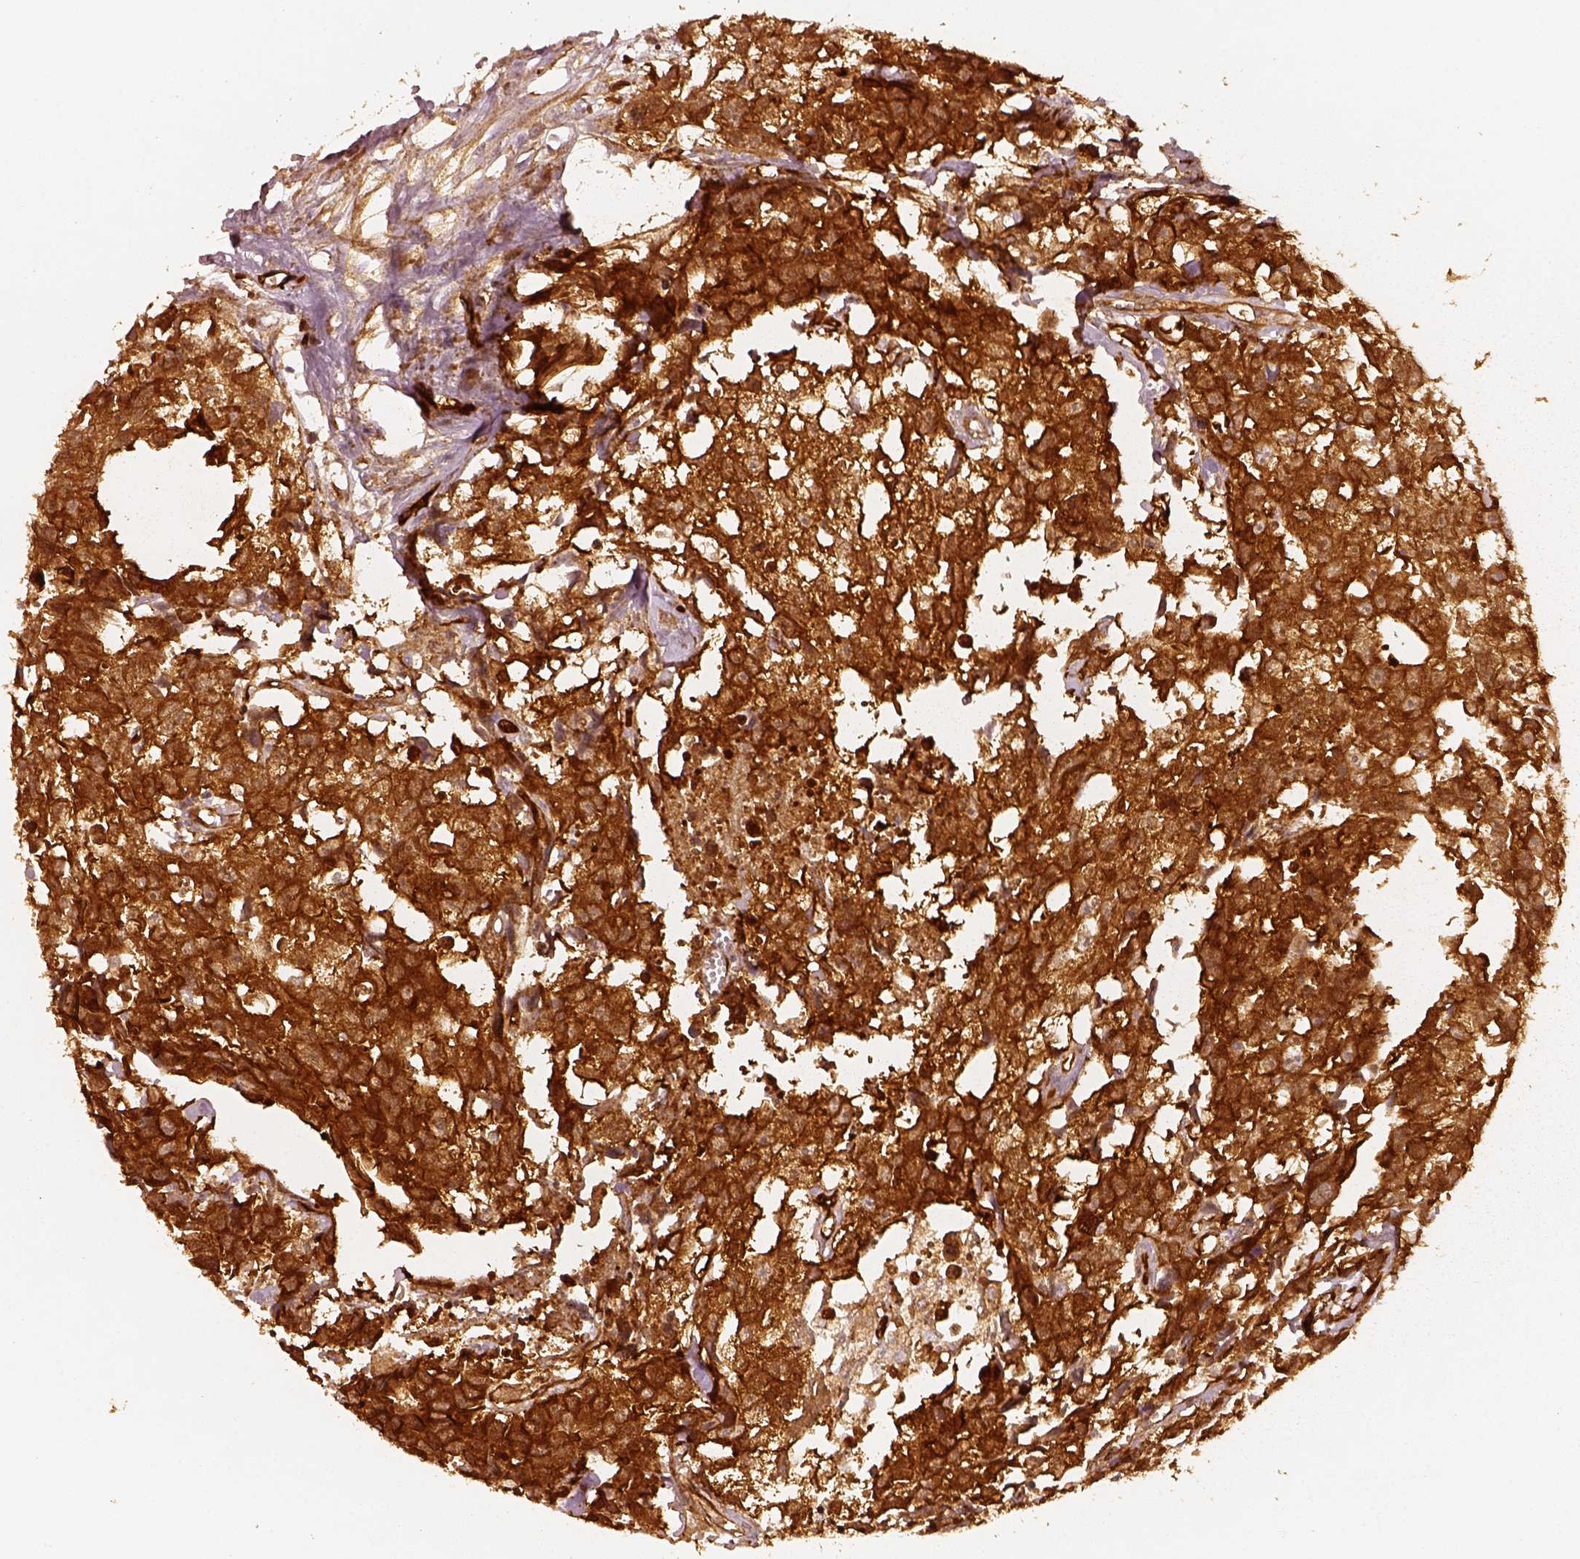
{"staining": {"intensity": "strong", "quantity": ">75%", "location": "cytoplasmic/membranous"}, "tissue": "testis cancer", "cell_type": "Tumor cells", "image_type": "cancer", "snomed": [{"axis": "morphology", "description": "Carcinoma, Embryonal, NOS"}, {"axis": "morphology", "description": "Teratoma, malignant, NOS"}, {"axis": "topography", "description": "Testis"}], "caption": "Immunohistochemical staining of testis cancer shows high levels of strong cytoplasmic/membranous protein expression in approximately >75% of tumor cells.", "gene": "FSCN1", "patient": {"sex": "male", "age": 44}}